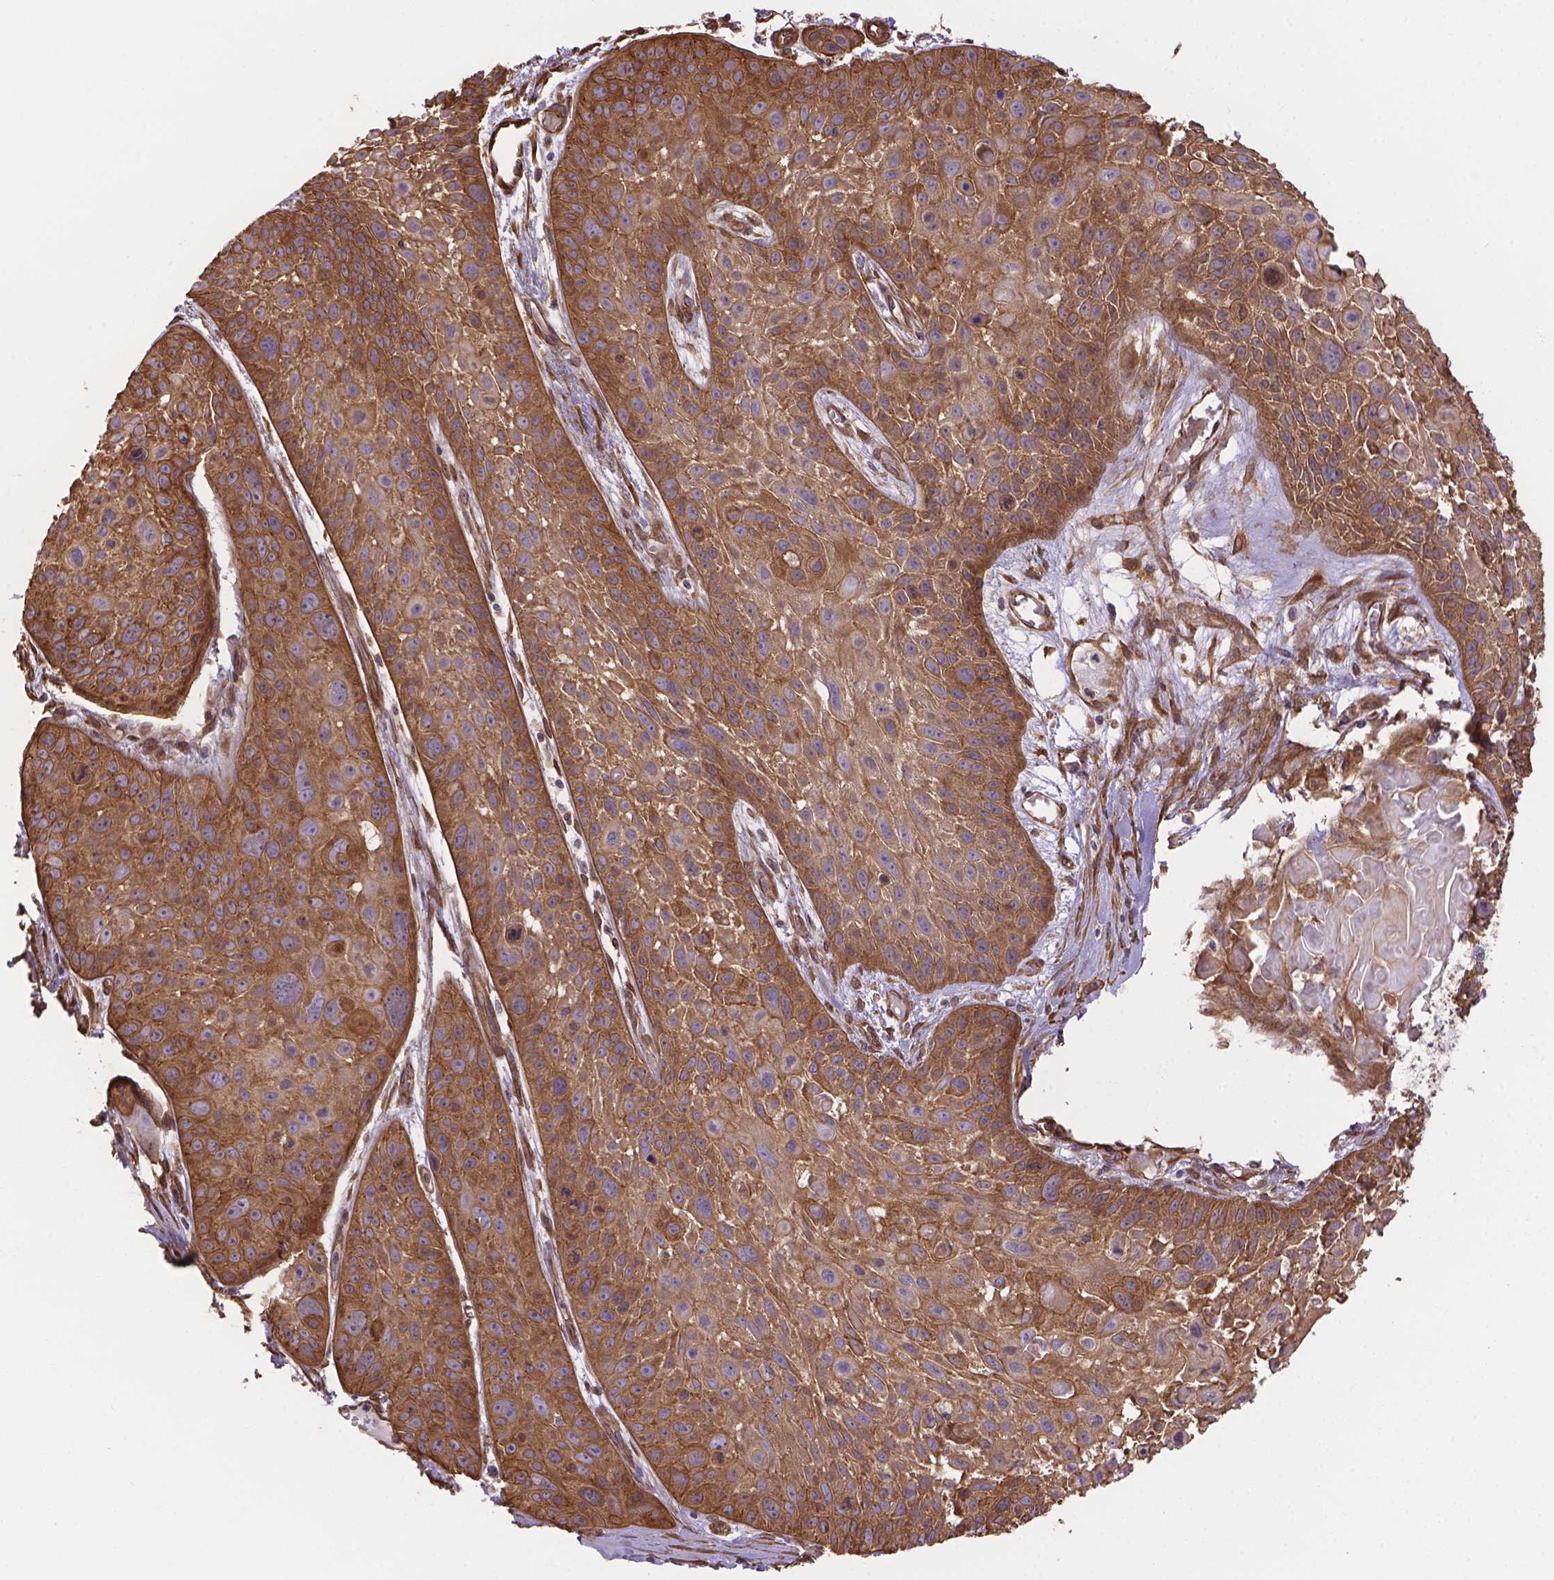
{"staining": {"intensity": "moderate", "quantity": ">75%", "location": "cytoplasmic/membranous"}, "tissue": "skin cancer", "cell_type": "Tumor cells", "image_type": "cancer", "snomed": [{"axis": "morphology", "description": "Squamous cell carcinoma, NOS"}, {"axis": "topography", "description": "Skin"}, {"axis": "topography", "description": "Anal"}], "caption": "Protein staining of skin cancer (squamous cell carcinoma) tissue displays moderate cytoplasmic/membranous expression in about >75% of tumor cells.", "gene": "YAP1", "patient": {"sex": "female", "age": 75}}